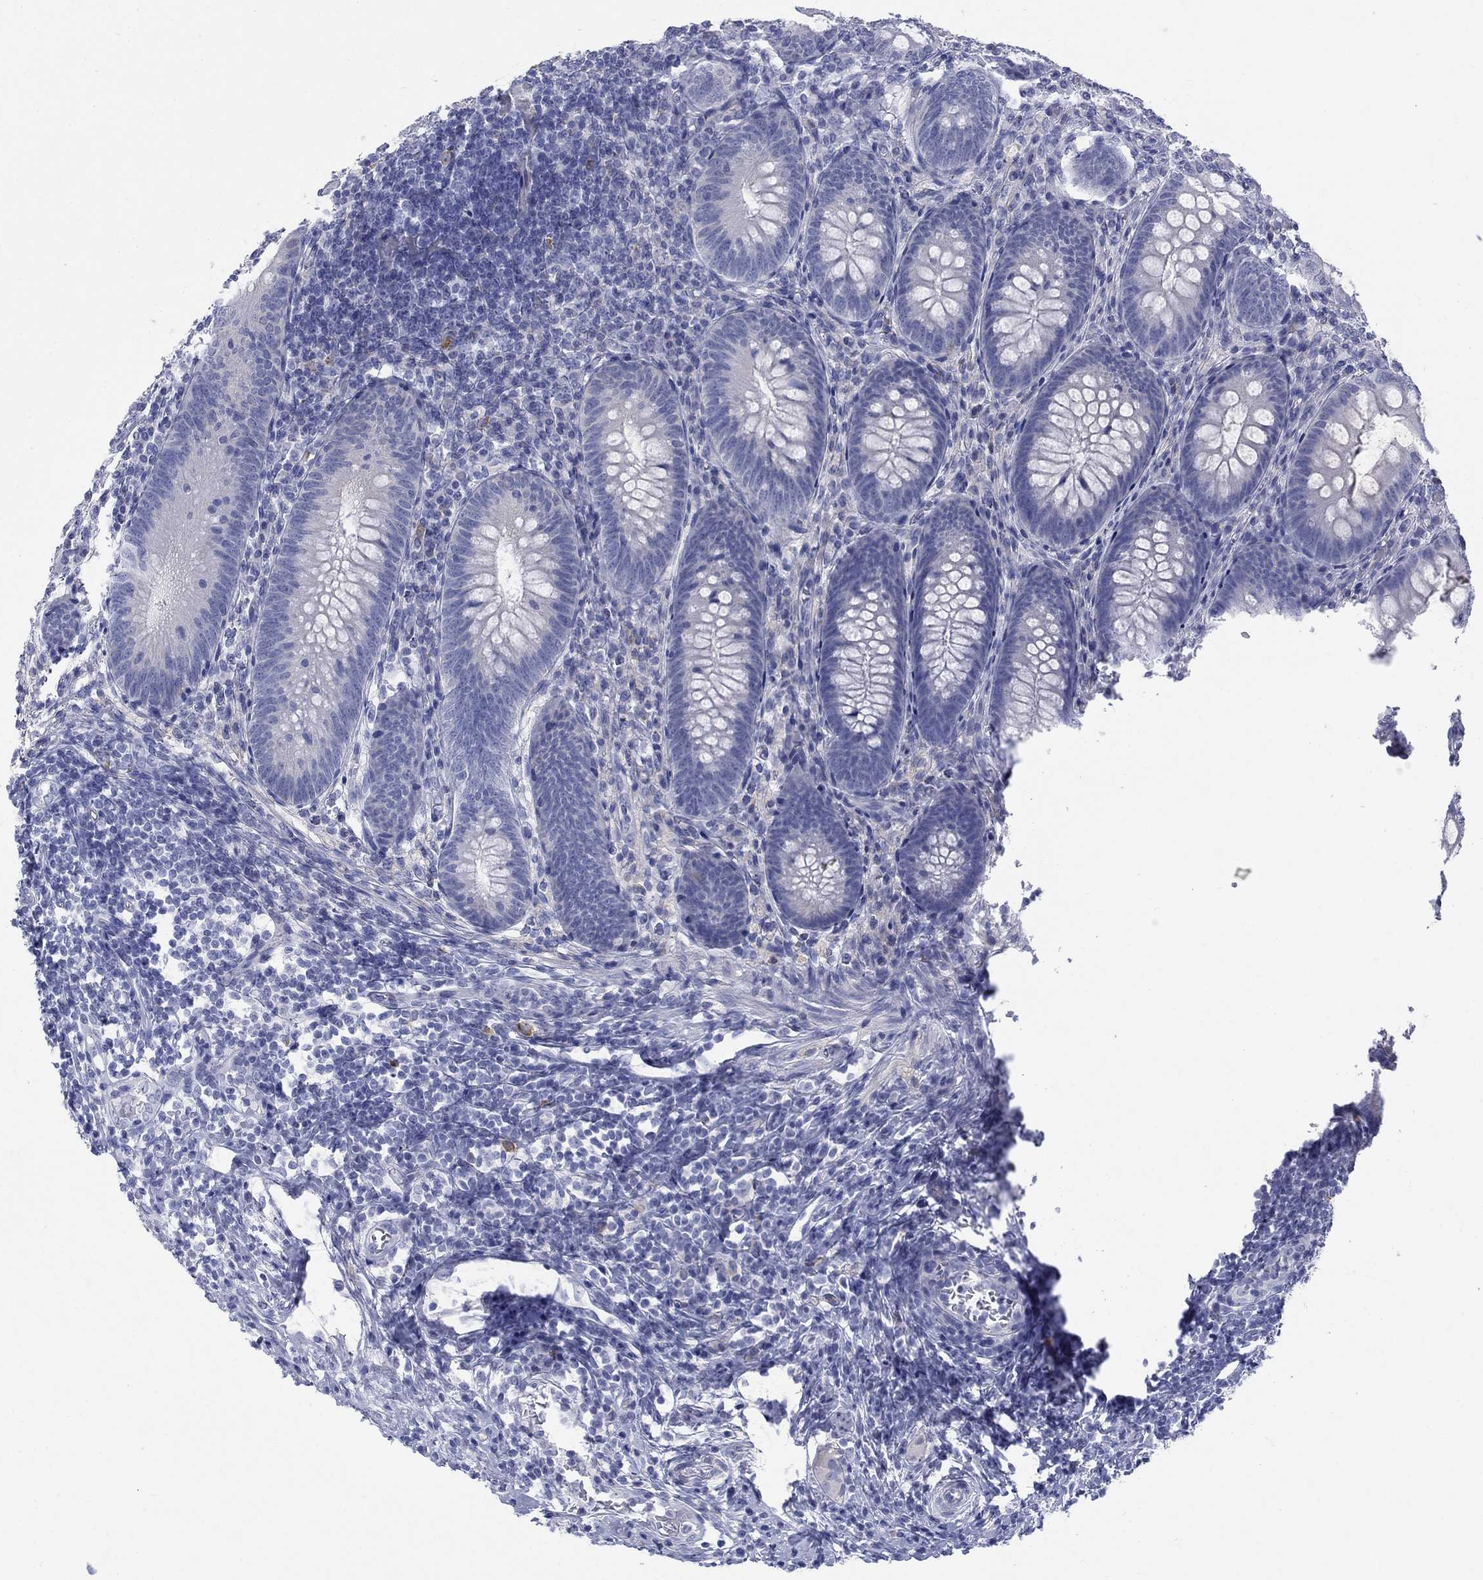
{"staining": {"intensity": "negative", "quantity": "none", "location": "none"}, "tissue": "appendix", "cell_type": "Glandular cells", "image_type": "normal", "snomed": [{"axis": "morphology", "description": "Normal tissue, NOS"}, {"axis": "morphology", "description": "Inflammation, NOS"}, {"axis": "topography", "description": "Appendix"}], "caption": "The image exhibits no staining of glandular cells in unremarkable appendix.", "gene": "IGF2BP3", "patient": {"sex": "male", "age": 16}}